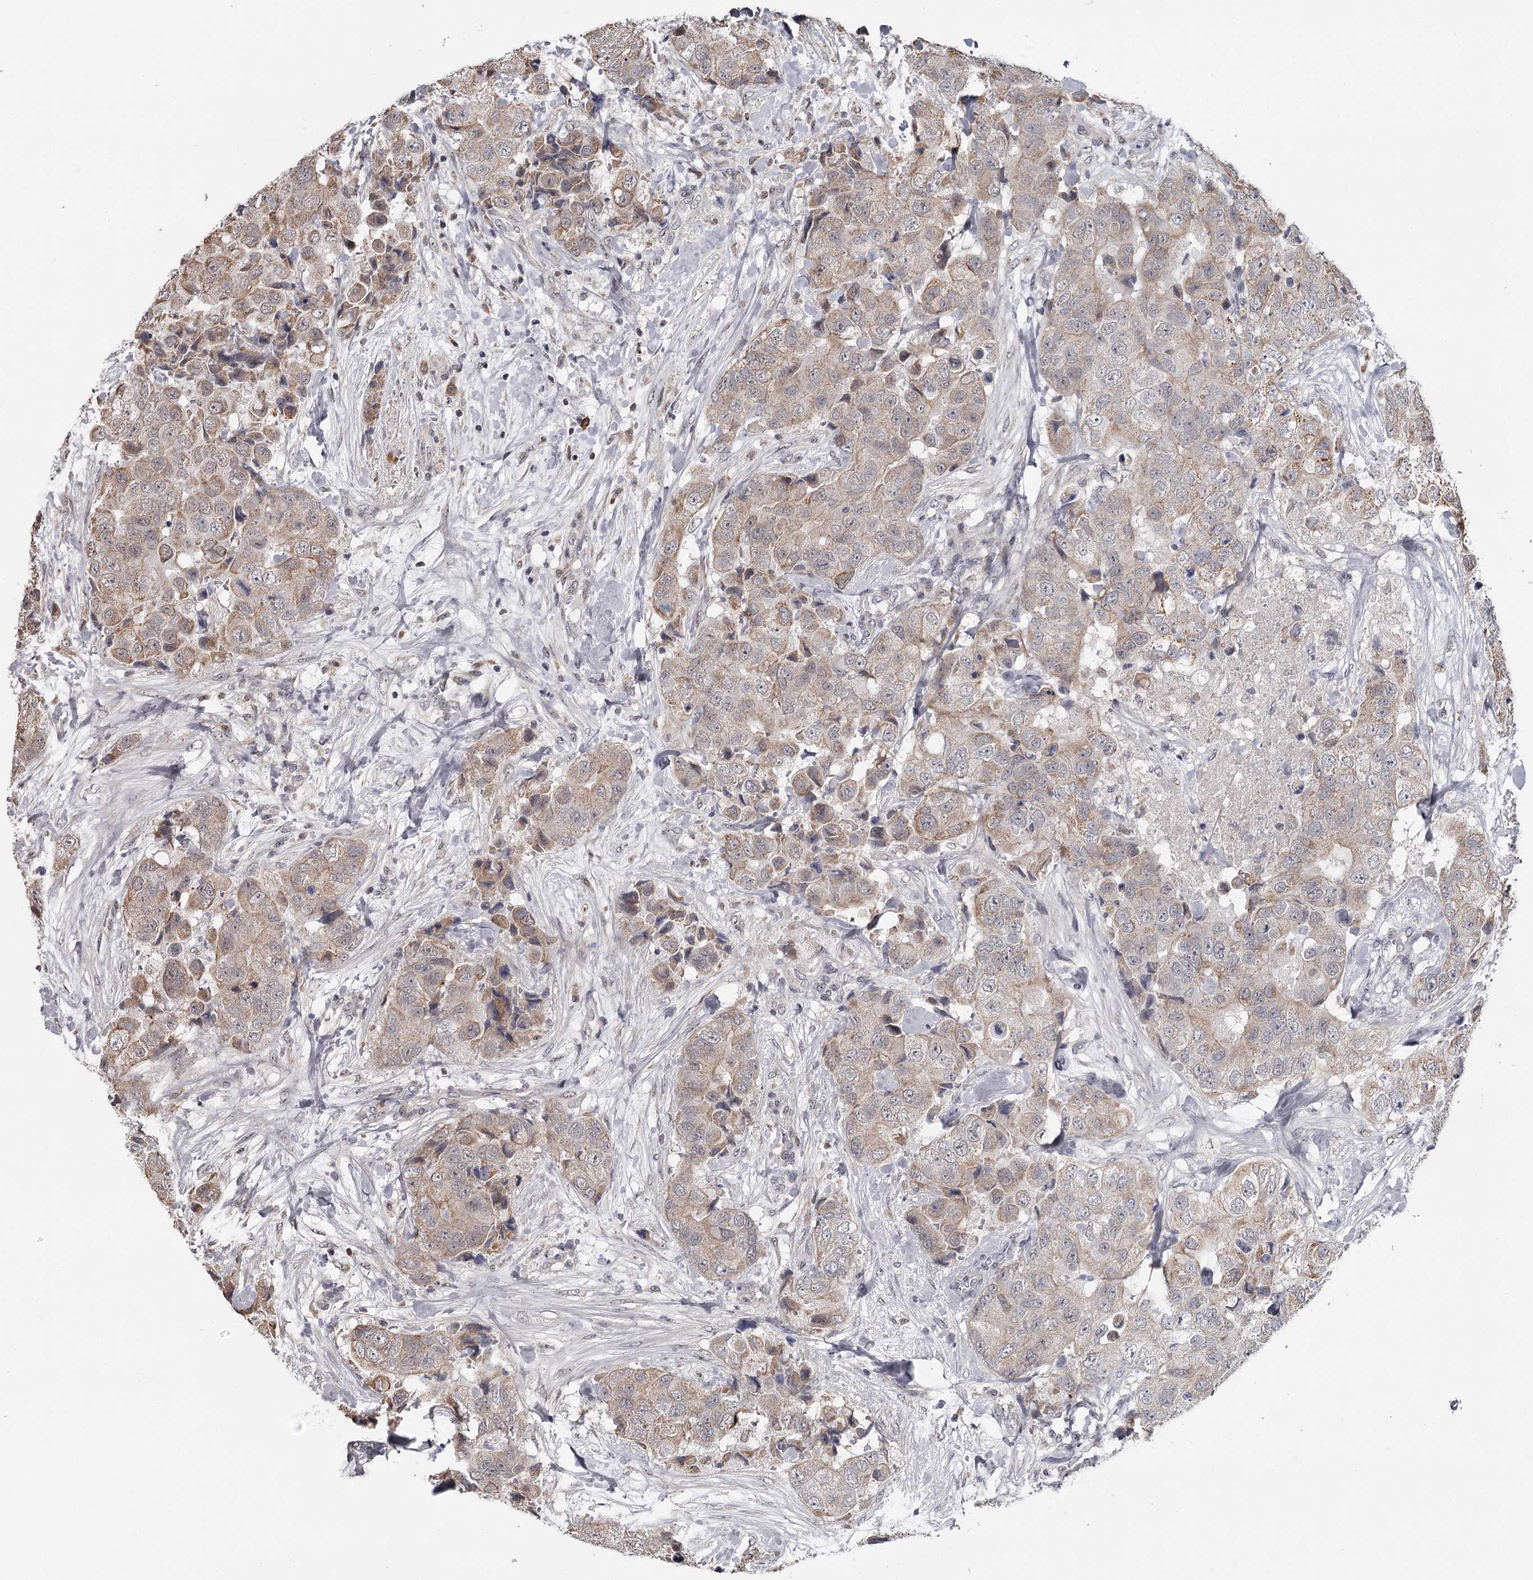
{"staining": {"intensity": "weak", "quantity": "25%-75%", "location": "cytoplasmic/membranous"}, "tissue": "breast cancer", "cell_type": "Tumor cells", "image_type": "cancer", "snomed": [{"axis": "morphology", "description": "Duct carcinoma"}, {"axis": "topography", "description": "Breast"}], "caption": "DAB (3,3'-diaminobenzidine) immunohistochemical staining of human breast cancer reveals weak cytoplasmic/membranous protein positivity in about 25%-75% of tumor cells.", "gene": "GTSF1", "patient": {"sex": "female", "age": 62}}